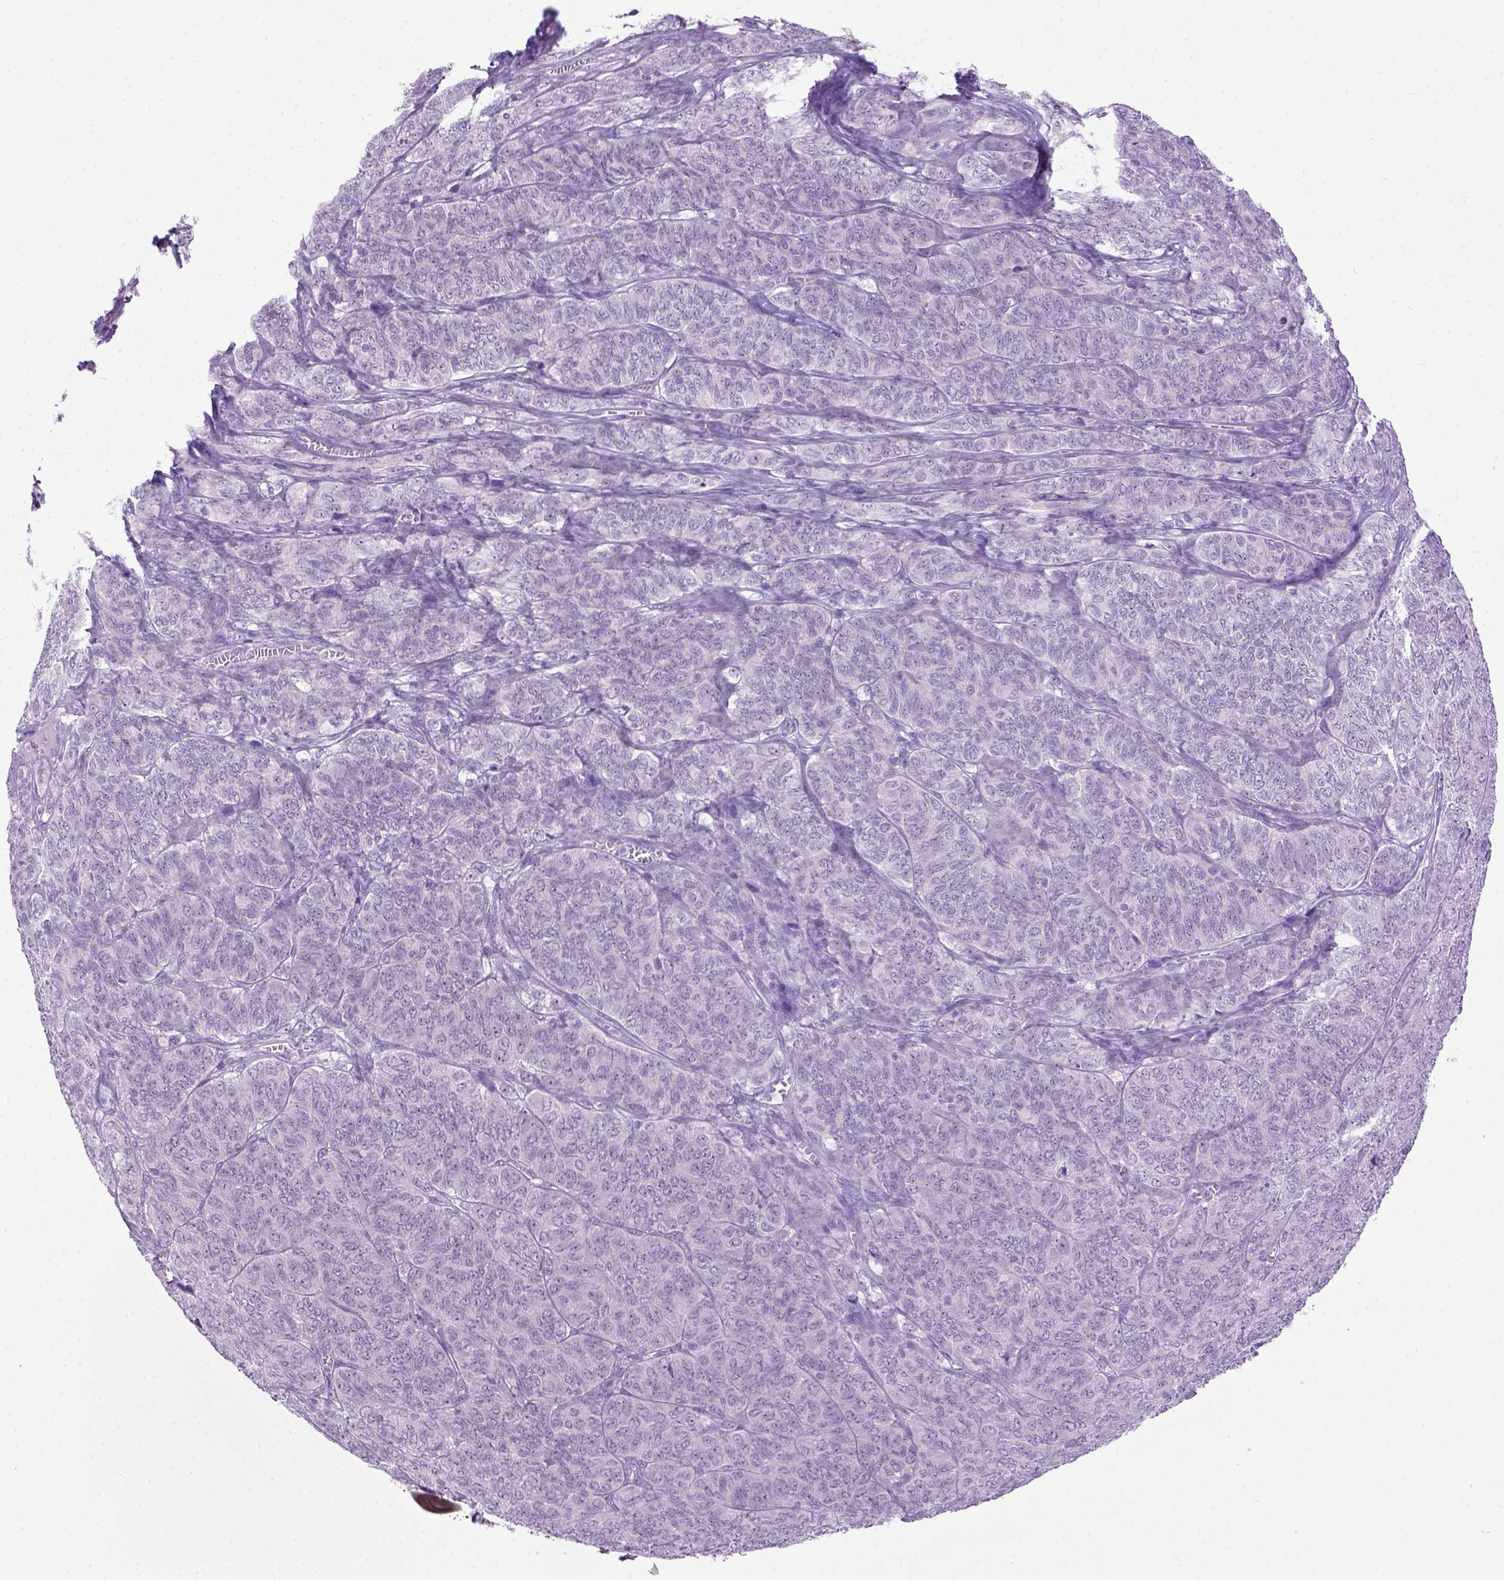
{"staining": {"intensity": "negative", "quantity": "none", "location": "none"}, "tissue": "ovarian cancer", "cell_type": "Tumor cells", "image_type": "cancer", "snomed": [{"axis": "morphology", "description": "Carcinoma, endometroid"}, {"axis": "topography", "description": "Ovary"}], "caption": "Immunohistochemistry of ovarian cancer exhibits no expression in tumor cells.", "gene": "UTP4", "patient": {"sex": "female", "age": 80}}